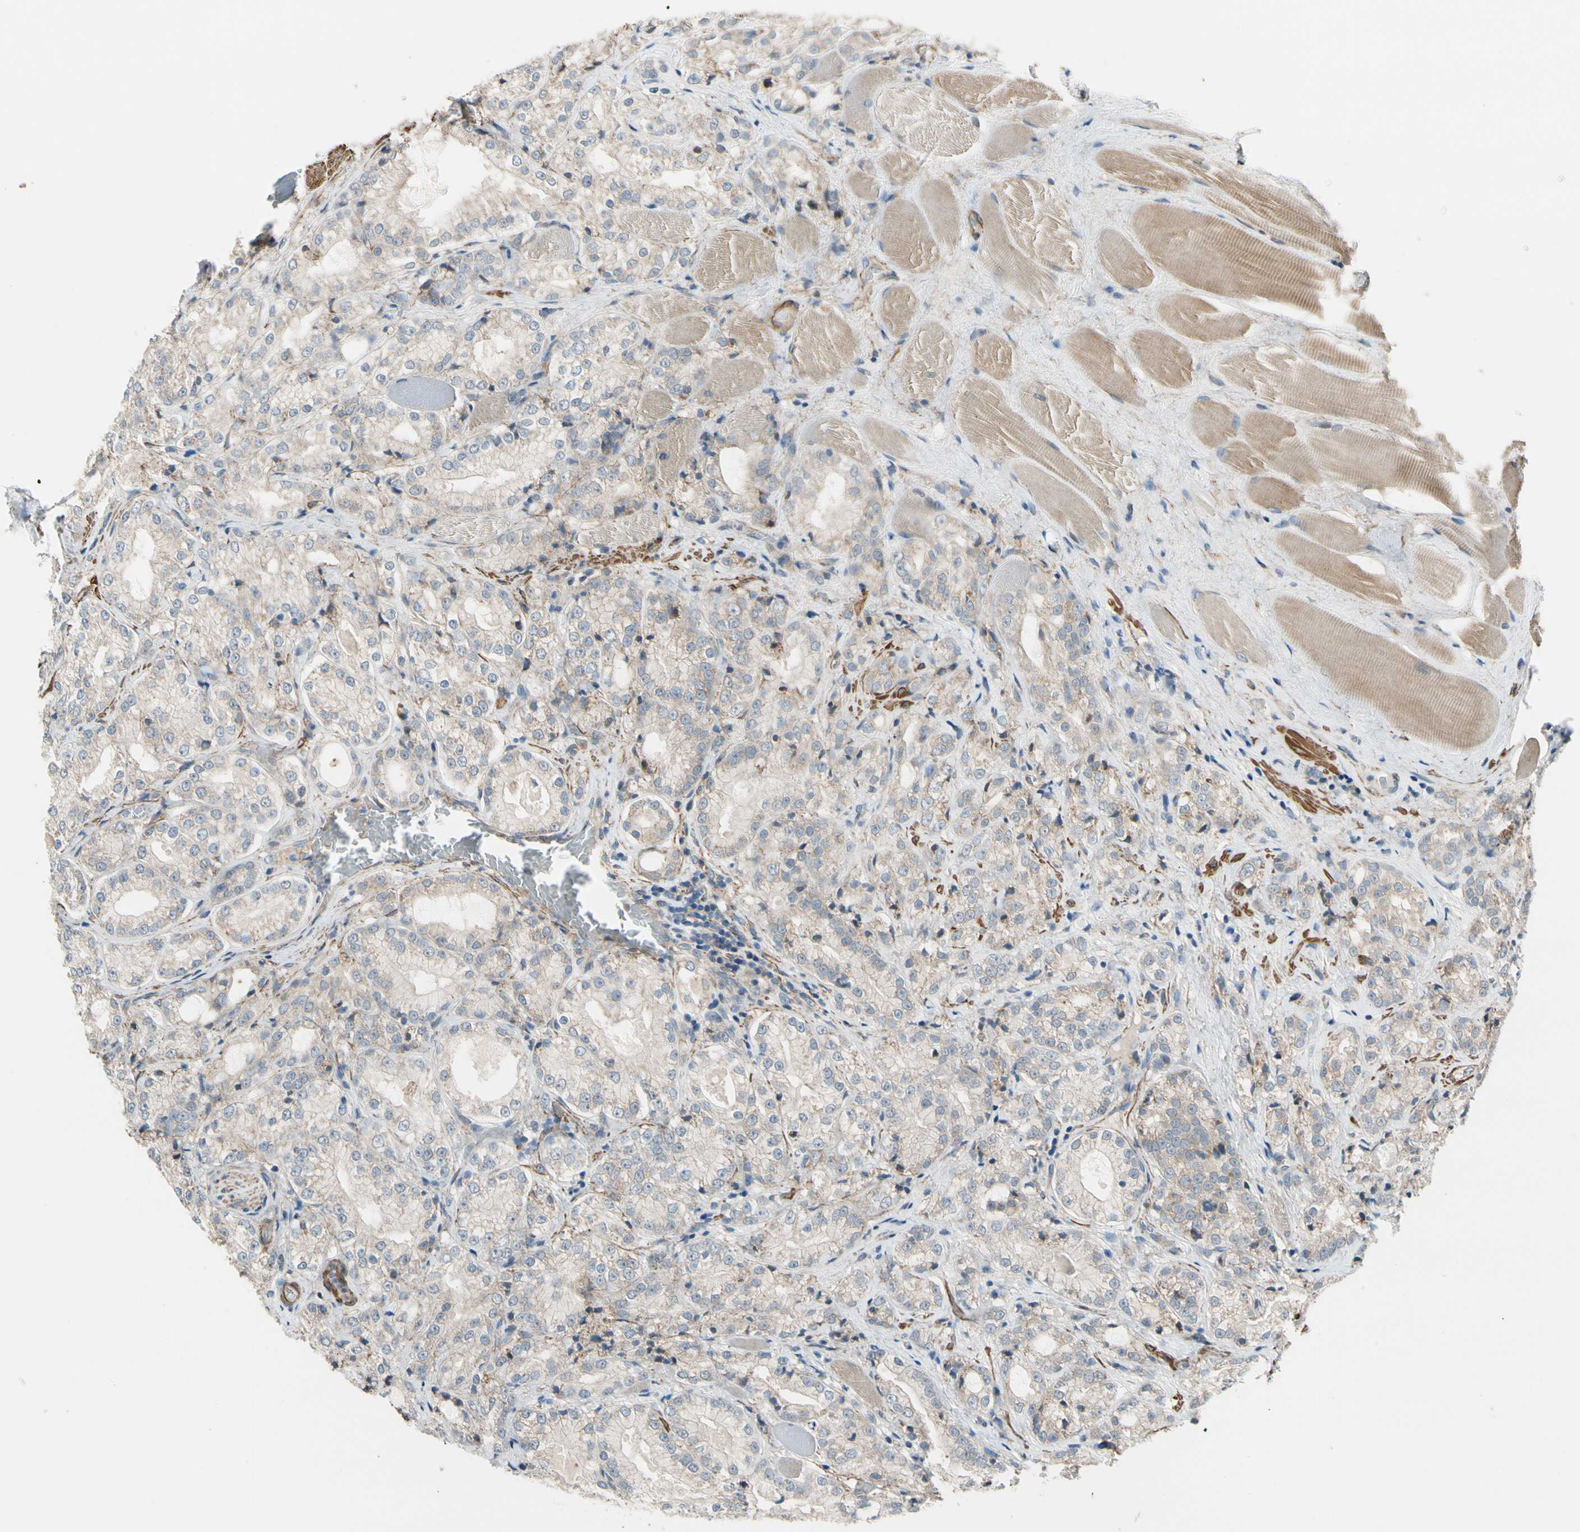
{"staining": {"intensity": "weak", "quantity": "25%-75%", "location": "cytoplasmic/membranous"}, "tissue": "prostate cancer", "cell_type": "Tumor cells", "image_type": "cancer", "snomed": [{"axis": "morphology", "description": "Adenocarcinoma, High grade"}, {"axis": "topography", "description": "Prostate"}], "caption": "Protein staining of prostate cancer tissue exhibits weak cytoplasmic/membranous expression in about 25%-75% of tumor cells.", "gene": "LIMK2", "patient": {"sex": "male", "age": 73}}